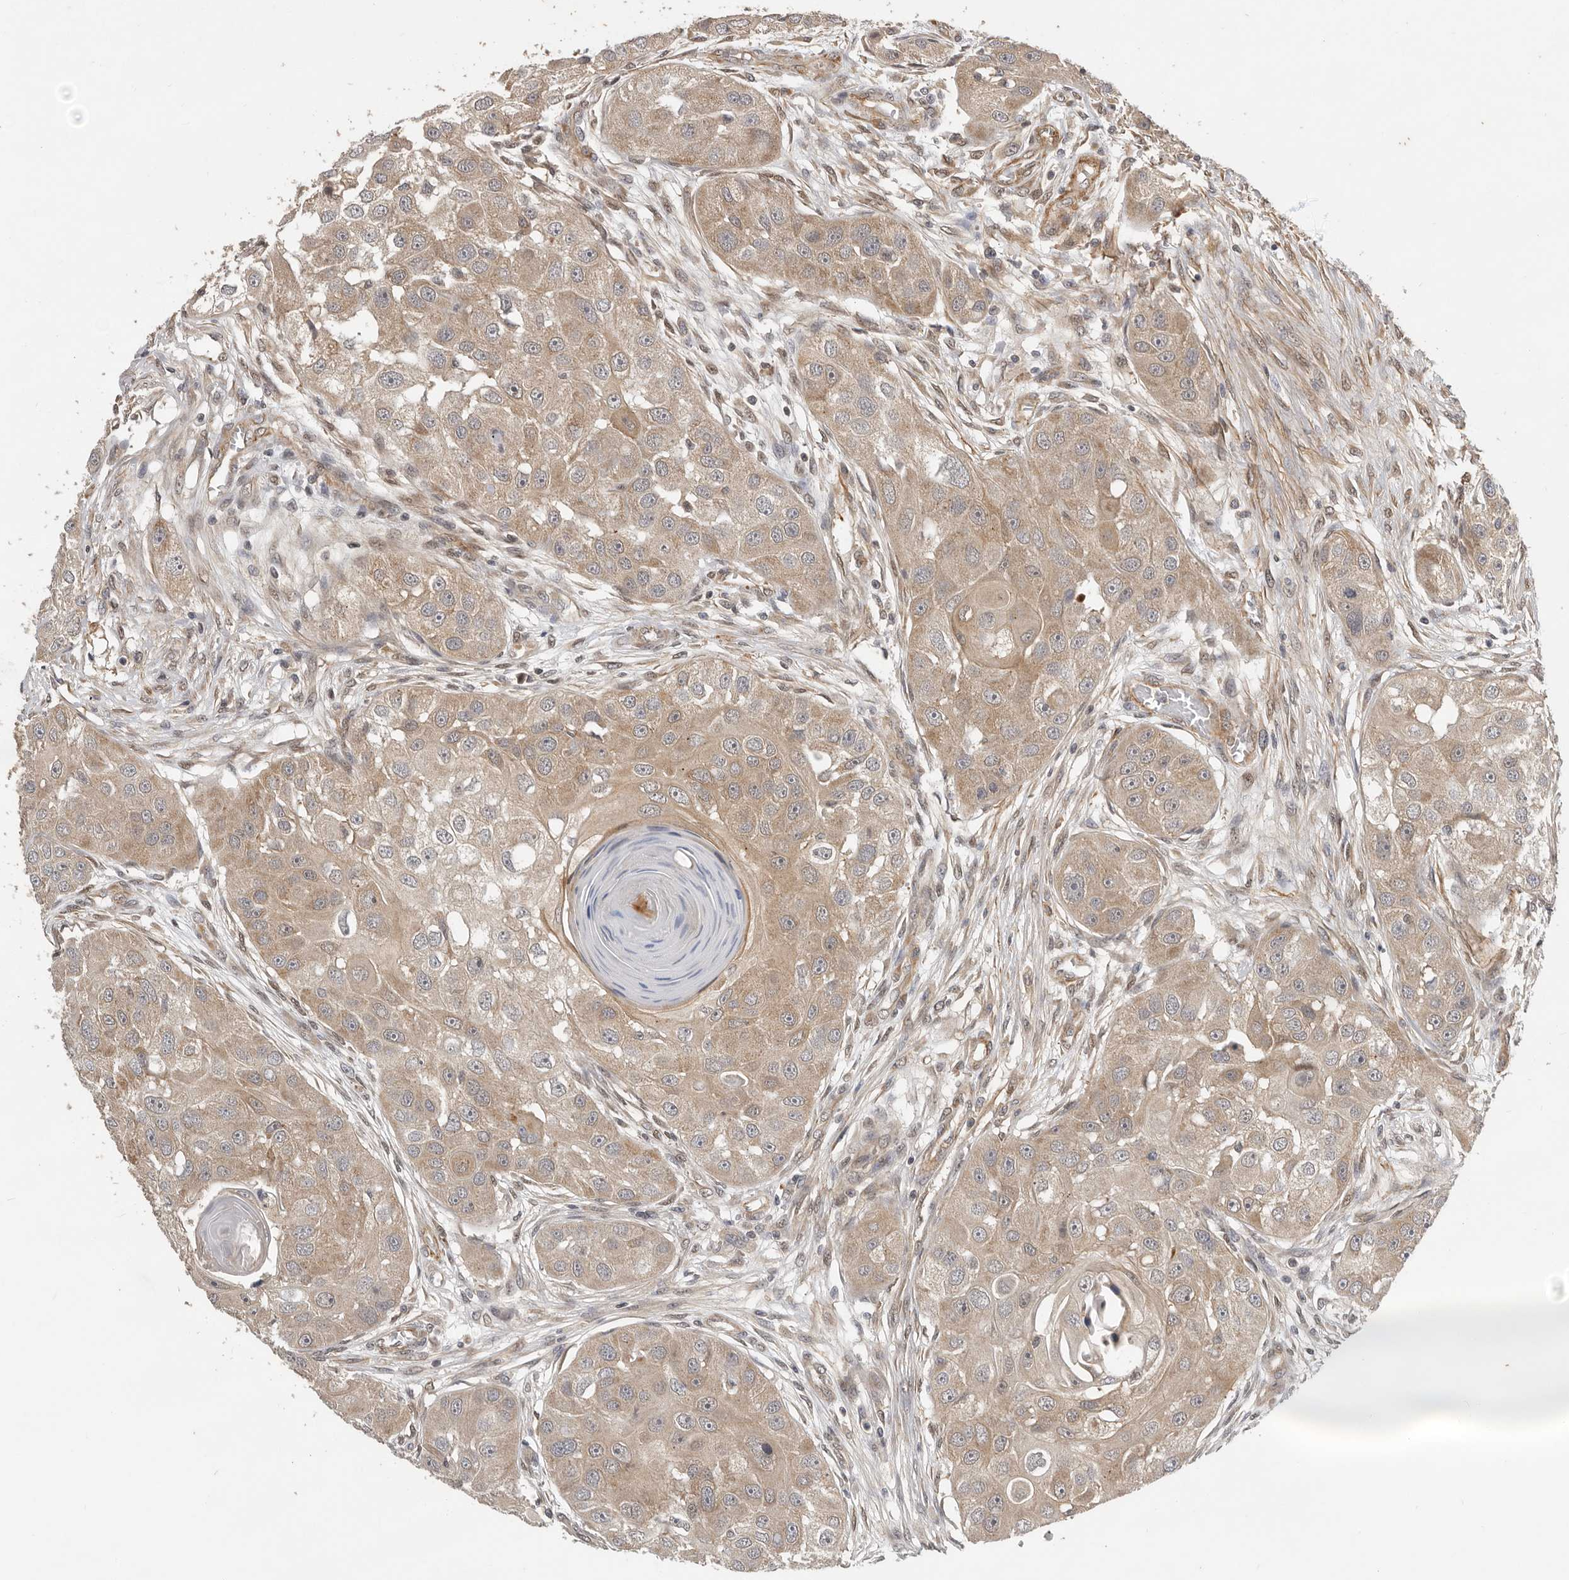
{"staining": {"intensity": "moderate", "quantity": ">75%", "location": "cytoplasmic/membranous"}, "tissue": "head and neck cancer", "cell_type": "Tumor cells", "image_type": "cancer", "snomed": [{"axis": "morphology", "description": "Normal tissue, NOS"}, {"axis": "morphology", "description": "Squamous cell carcinoma, NOS"}, {"axis": "topography", "description": "Skeletal muscle"}, {"axis": "topography", "description": "Head-Neck"}], "caption": "Head and neck cancer stained for a protein displays moderate cytoplasmic/membranous positivity in tumor cells. Ihc stains the protein in brown and the nuclei are stained blue.", "gene": "RNF157", "patient": {"sex": "male", "age": 51}}